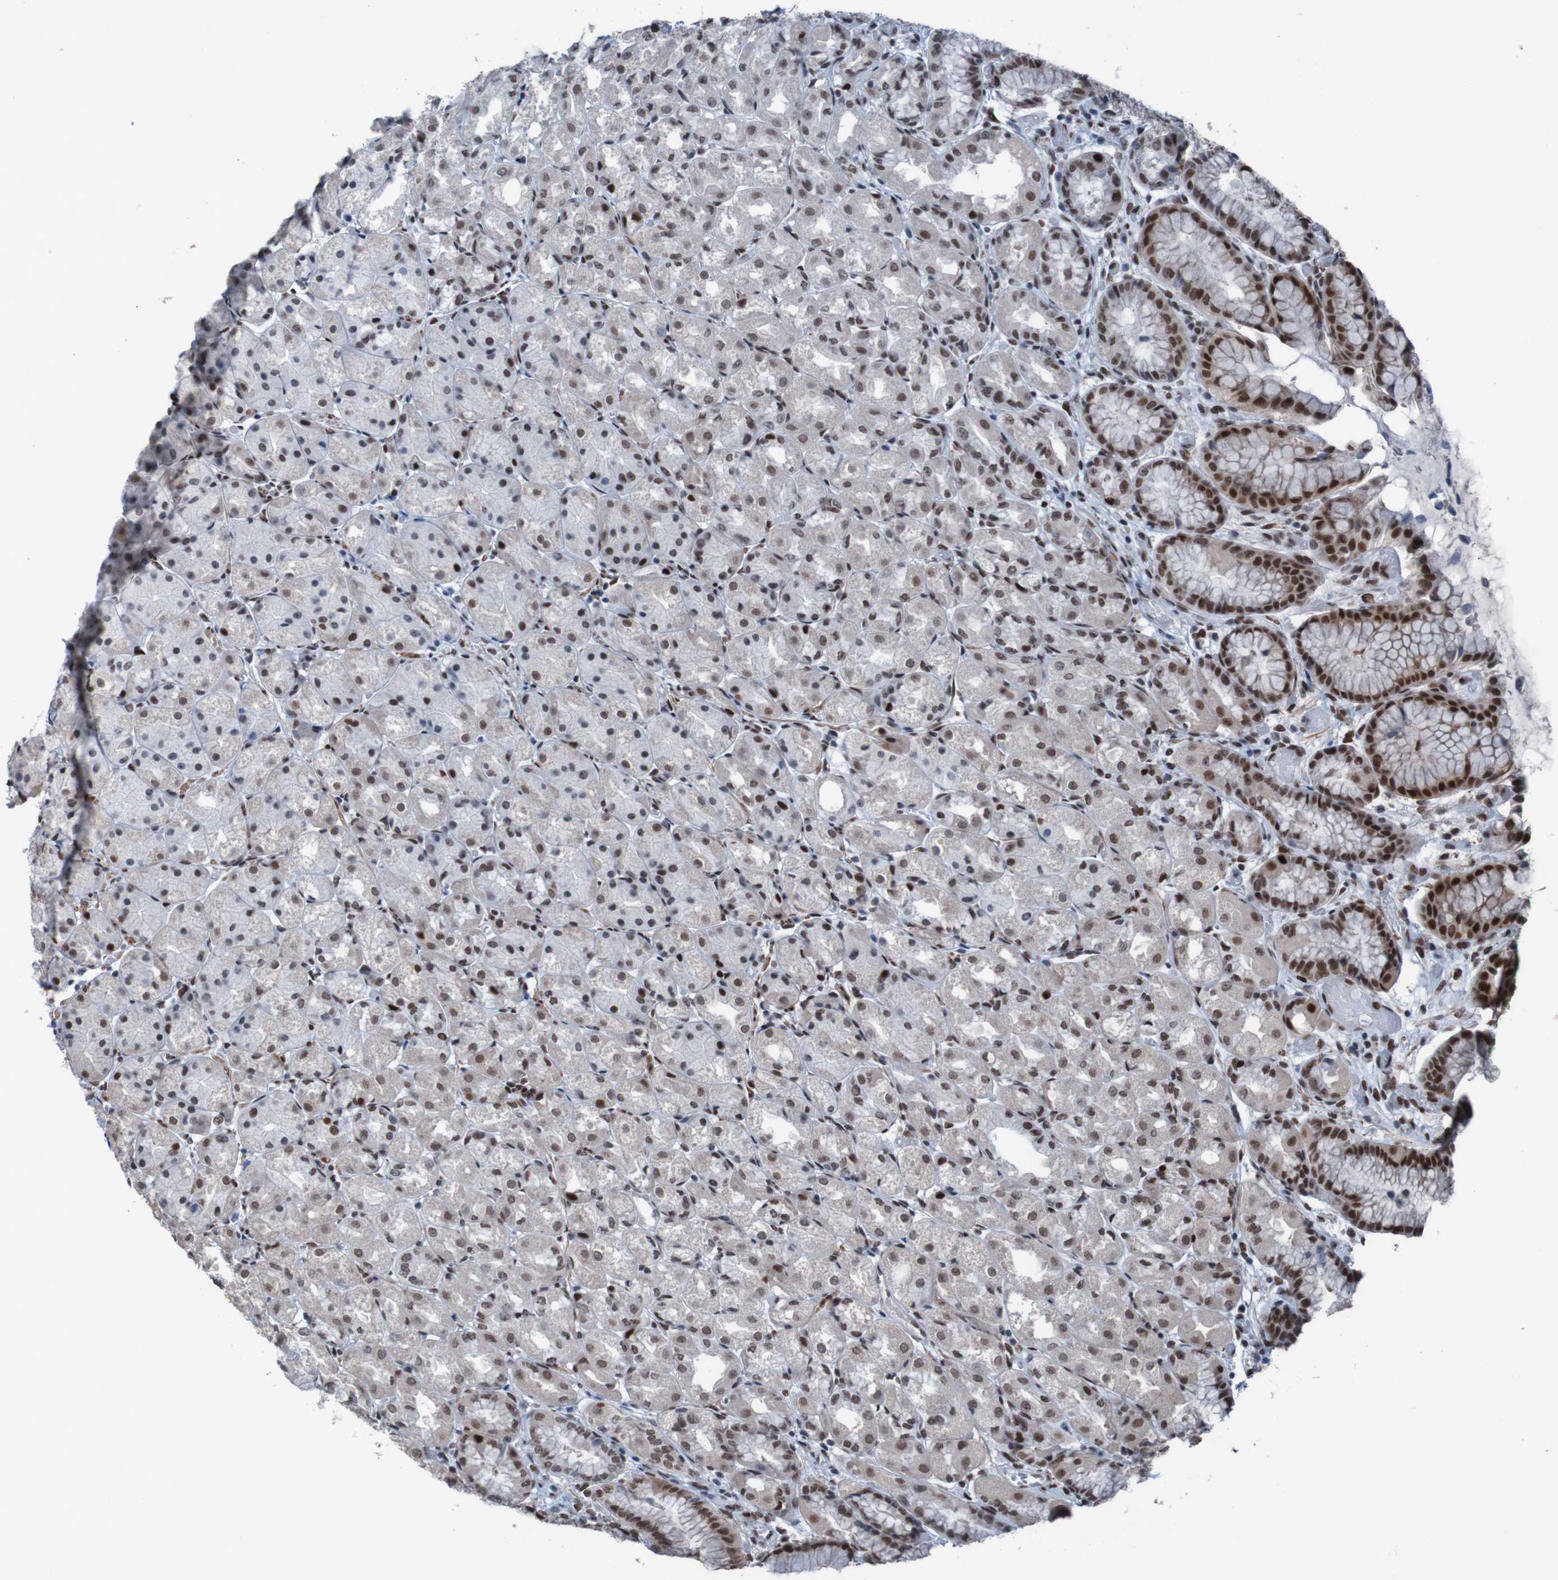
{"staining": {"intensity": "moderate", "quantity": "25%-75%", "location": "cytoplasmic/membranous,nuclear"}, "tissue": "stomach", "cell_type": "Glandular cells", "image_type": "normal", "snomed": [{"axis": "morphology", "description": "Normal tissue, NOS"}, {"axis": "topography", "description": "Stomach, upper"}], "caption": "DAB immunohistochemical staining of benign stomach displays moderate cytoplasmic/membranous,nuclear protein staining in approximately 25%-75% of glandular cells. Nuclei are stained in blue.", "gene": "PHF2", "patient": {"sex": "male", "age": 72}}